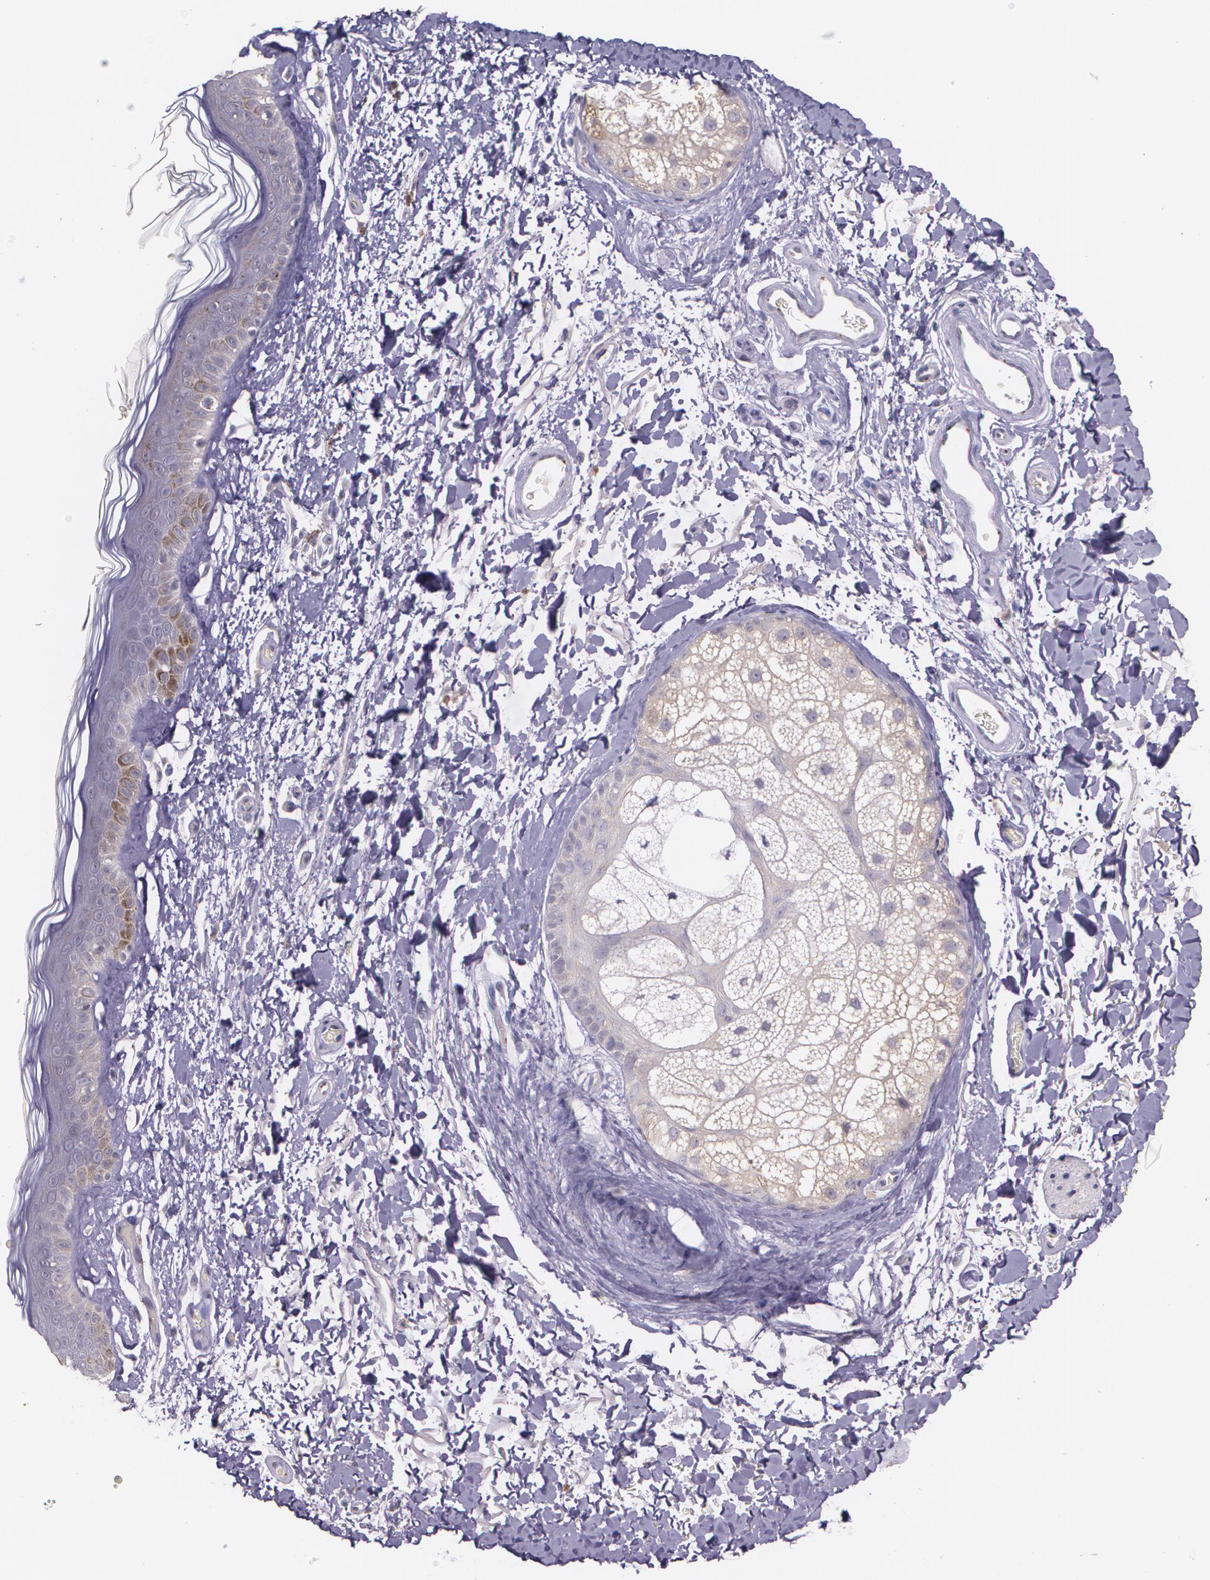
{"staining": {"intensity": "negative", "quantity": "none", "location": "none"}, "tissue": "skin", "cell_type": "Fibroblasts", "image_type": "normal", "snomed": [{"axis": "morphology", "description": "Normal tissue, NOS"}, {"axis": "topography", "description": "Skin"}], "caption": "Immunohistochemistry histopathology image of benign human skin stained for a protein (brown), which demonstrates no expression in fibroblasts. (DAB IHC with hematoxylin counter stain).", "gene": "TM4SF1", "patient": {"sex": "male", "age": 63}}